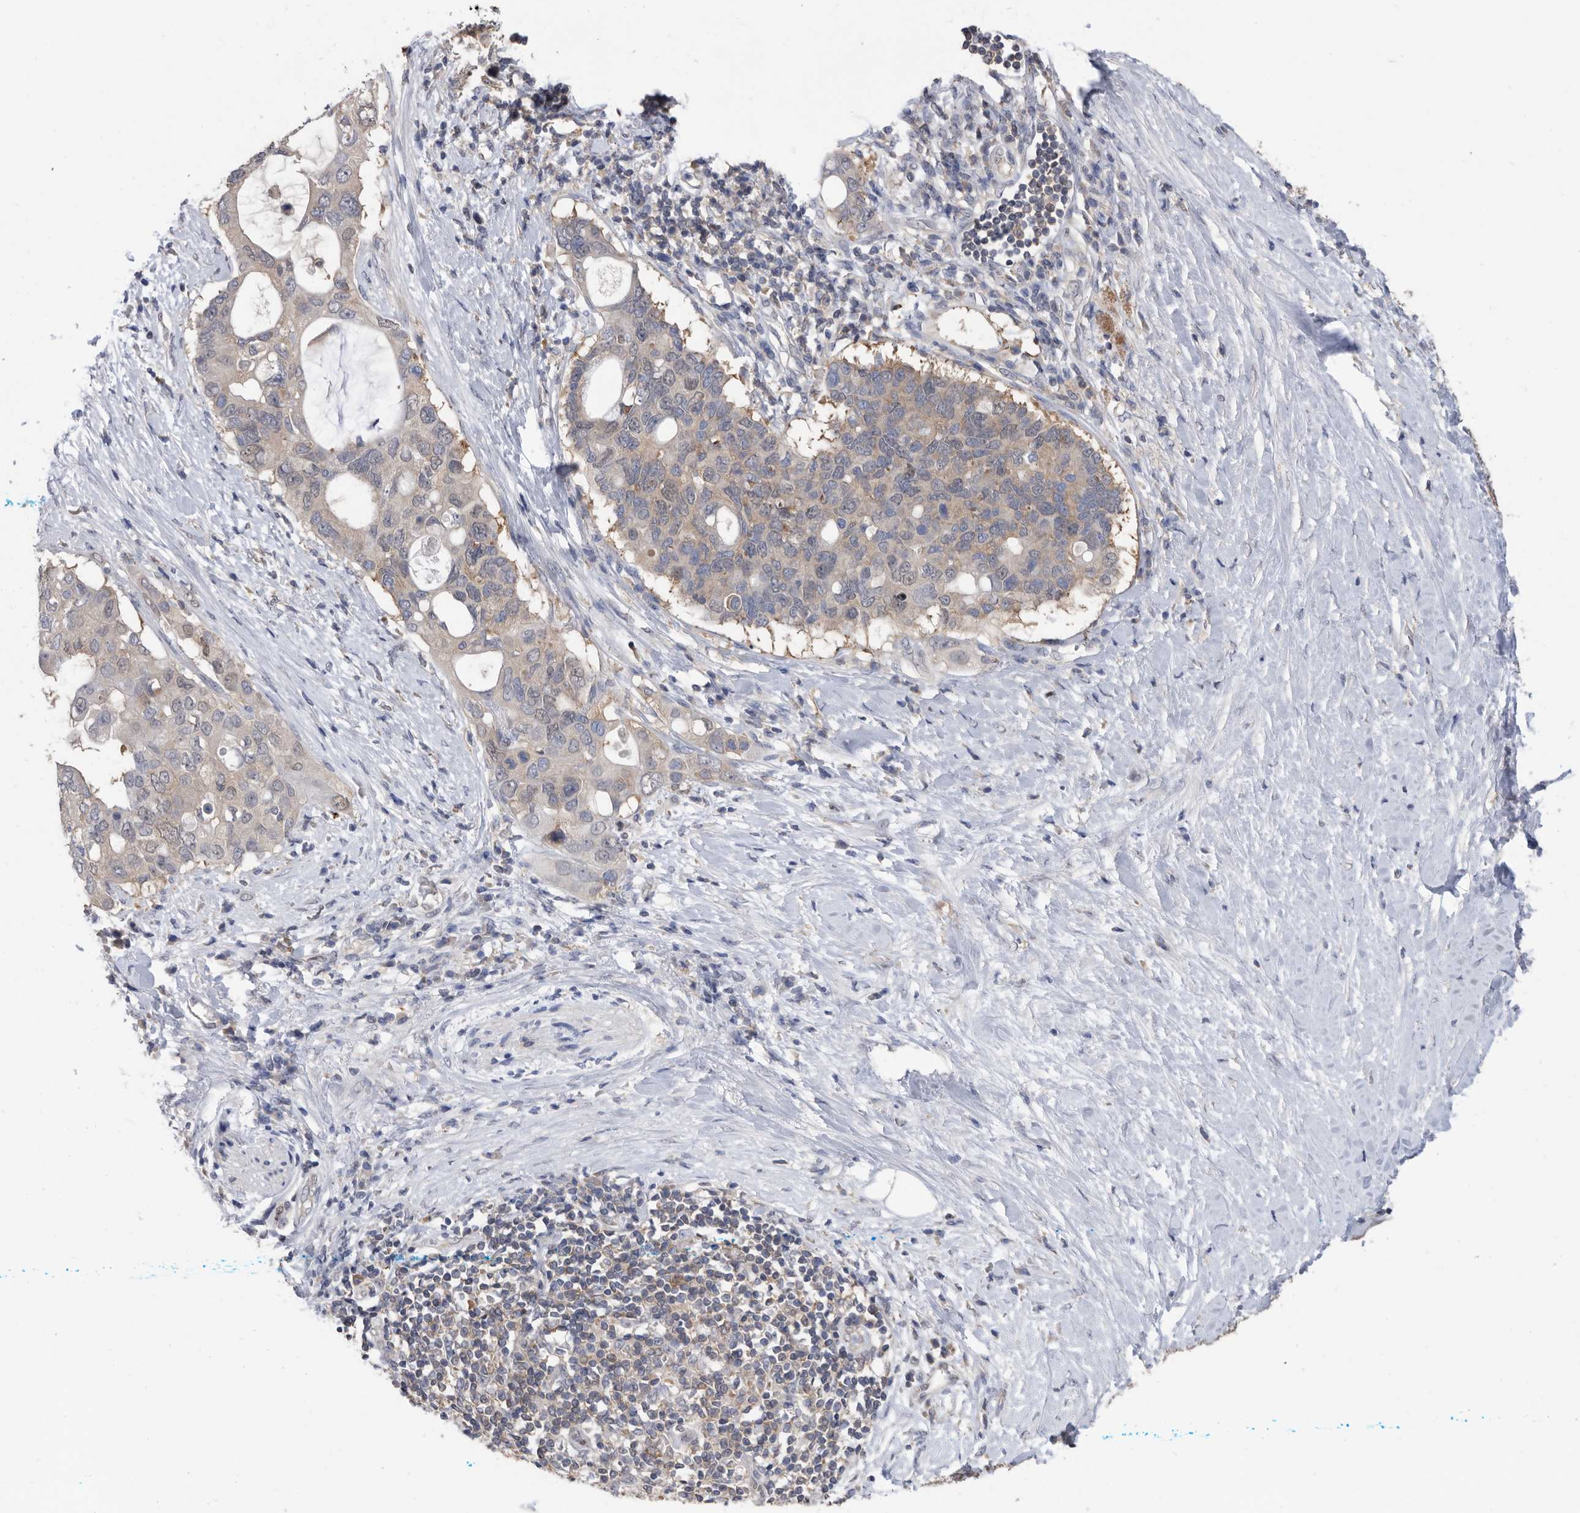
{"staining": {"intensity": "weak", "quantity": "<25%", "location": "cytoplasmic/membranous"}, "tissue": "pancreatic cancer", "cell_type": "Tumor cells", "image_type": "cancer", "snomed": [{"axis": "morphology", "description": "Adenocarcinoma, NOS"}, {"axis": "topography", "description": "Pancreas"}], "caption": "This is an immunohistochemistry photomicrograph of human pancreatic adenocarcinoma. There is no staining in tumor cells.", "gene": "CCT4", "patient": {"sex": "female", "age": 56}}